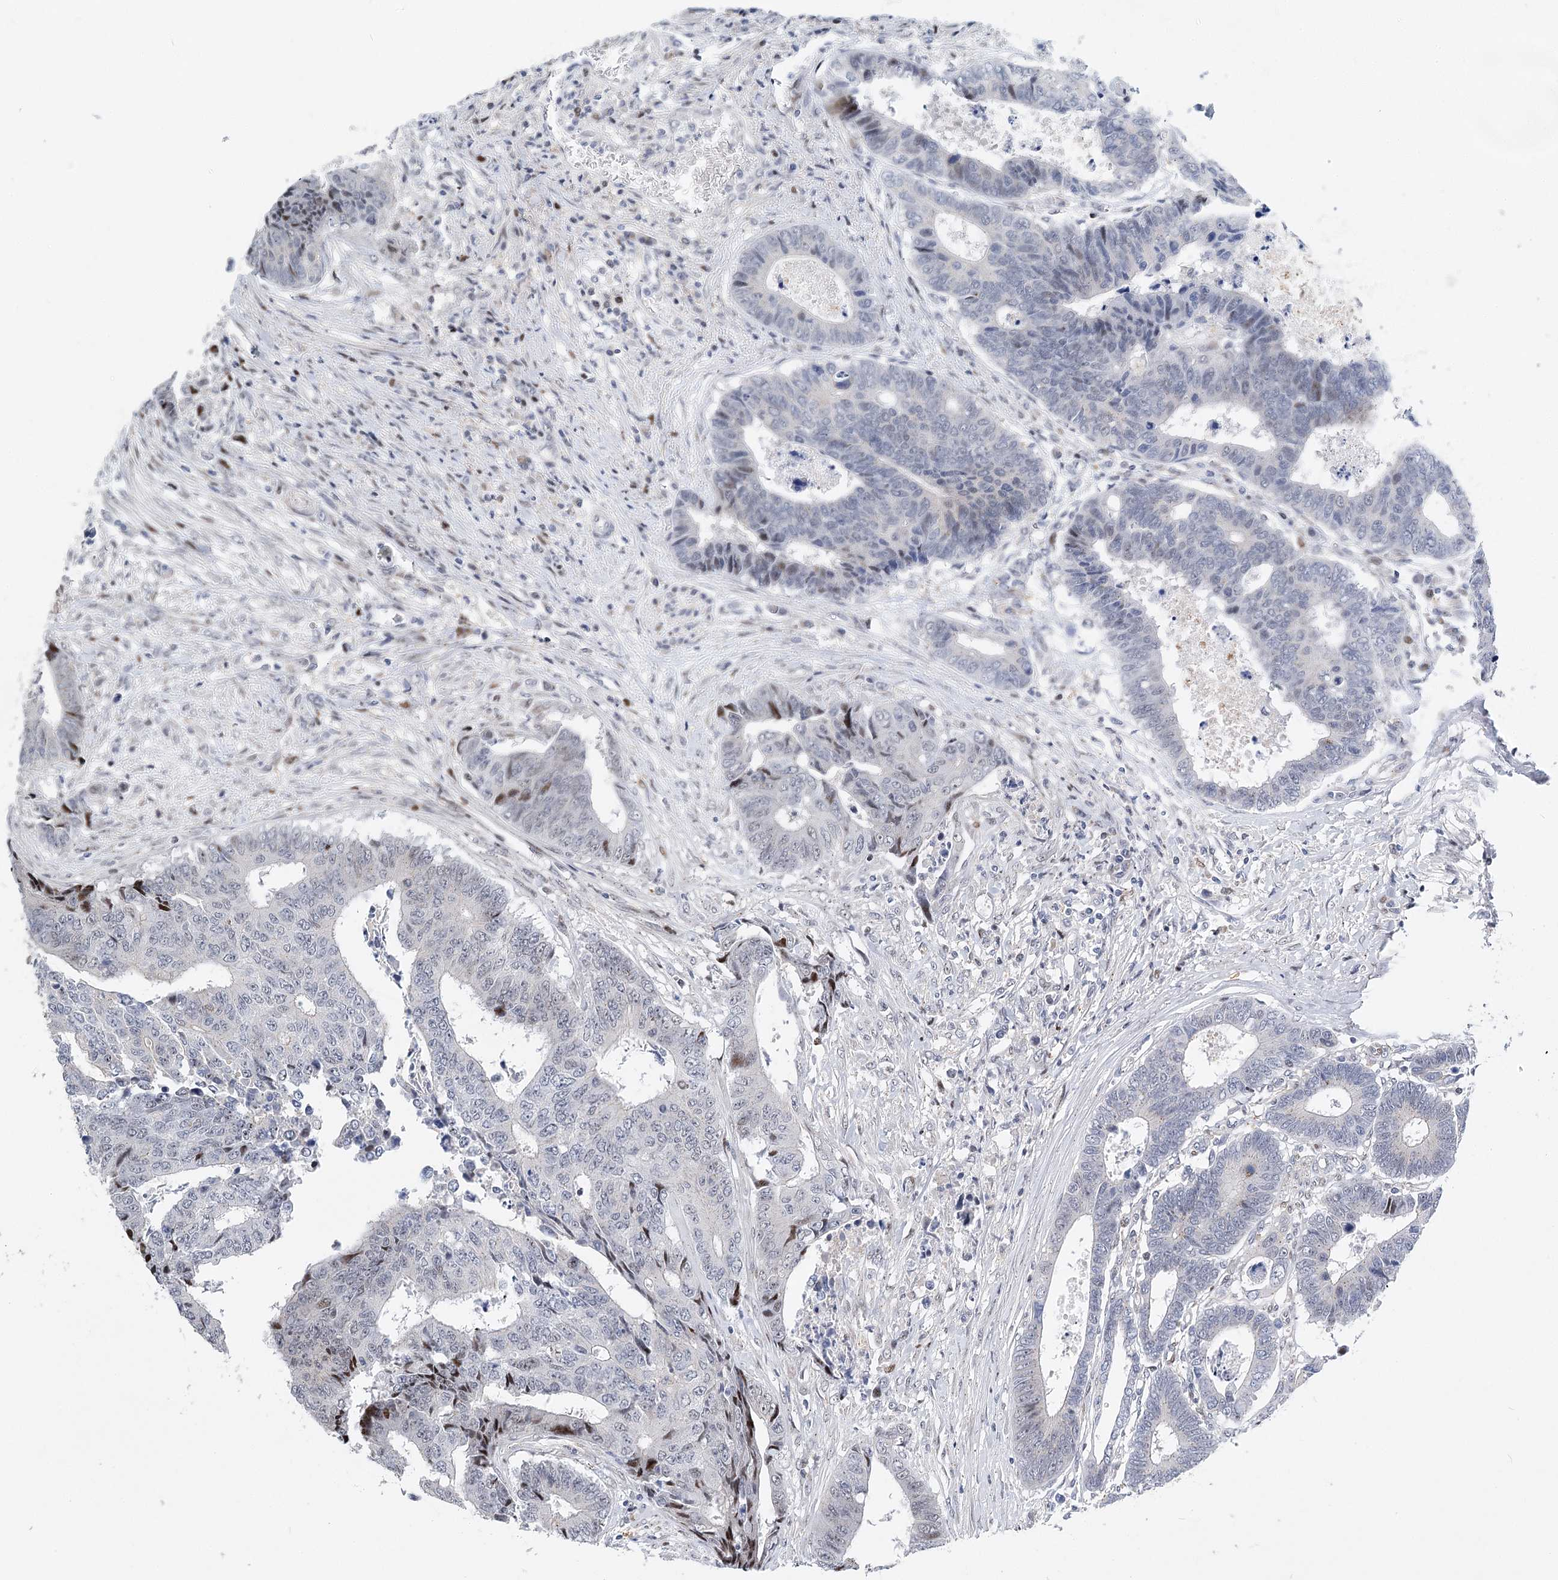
{"staining": {"intensity": "moderate", "quantity": "<25%", "location": "nuclear"}, "tissue": "colorectal cancer", "cell_type": "Tumor cells", "image_type": "cancer", "snomed": [{"axis": "morphology", "description": "Adenocarcinoma, NOS"}, {"axis": "topography", "description": "Rectum"}], "caption": "Colorectal adenocarcinoma stained for a protein reveals moderate nuclear positivity in tumor cells.", "gene": "CAMTA1", "patient": {"sex": "male", "age": 84}}